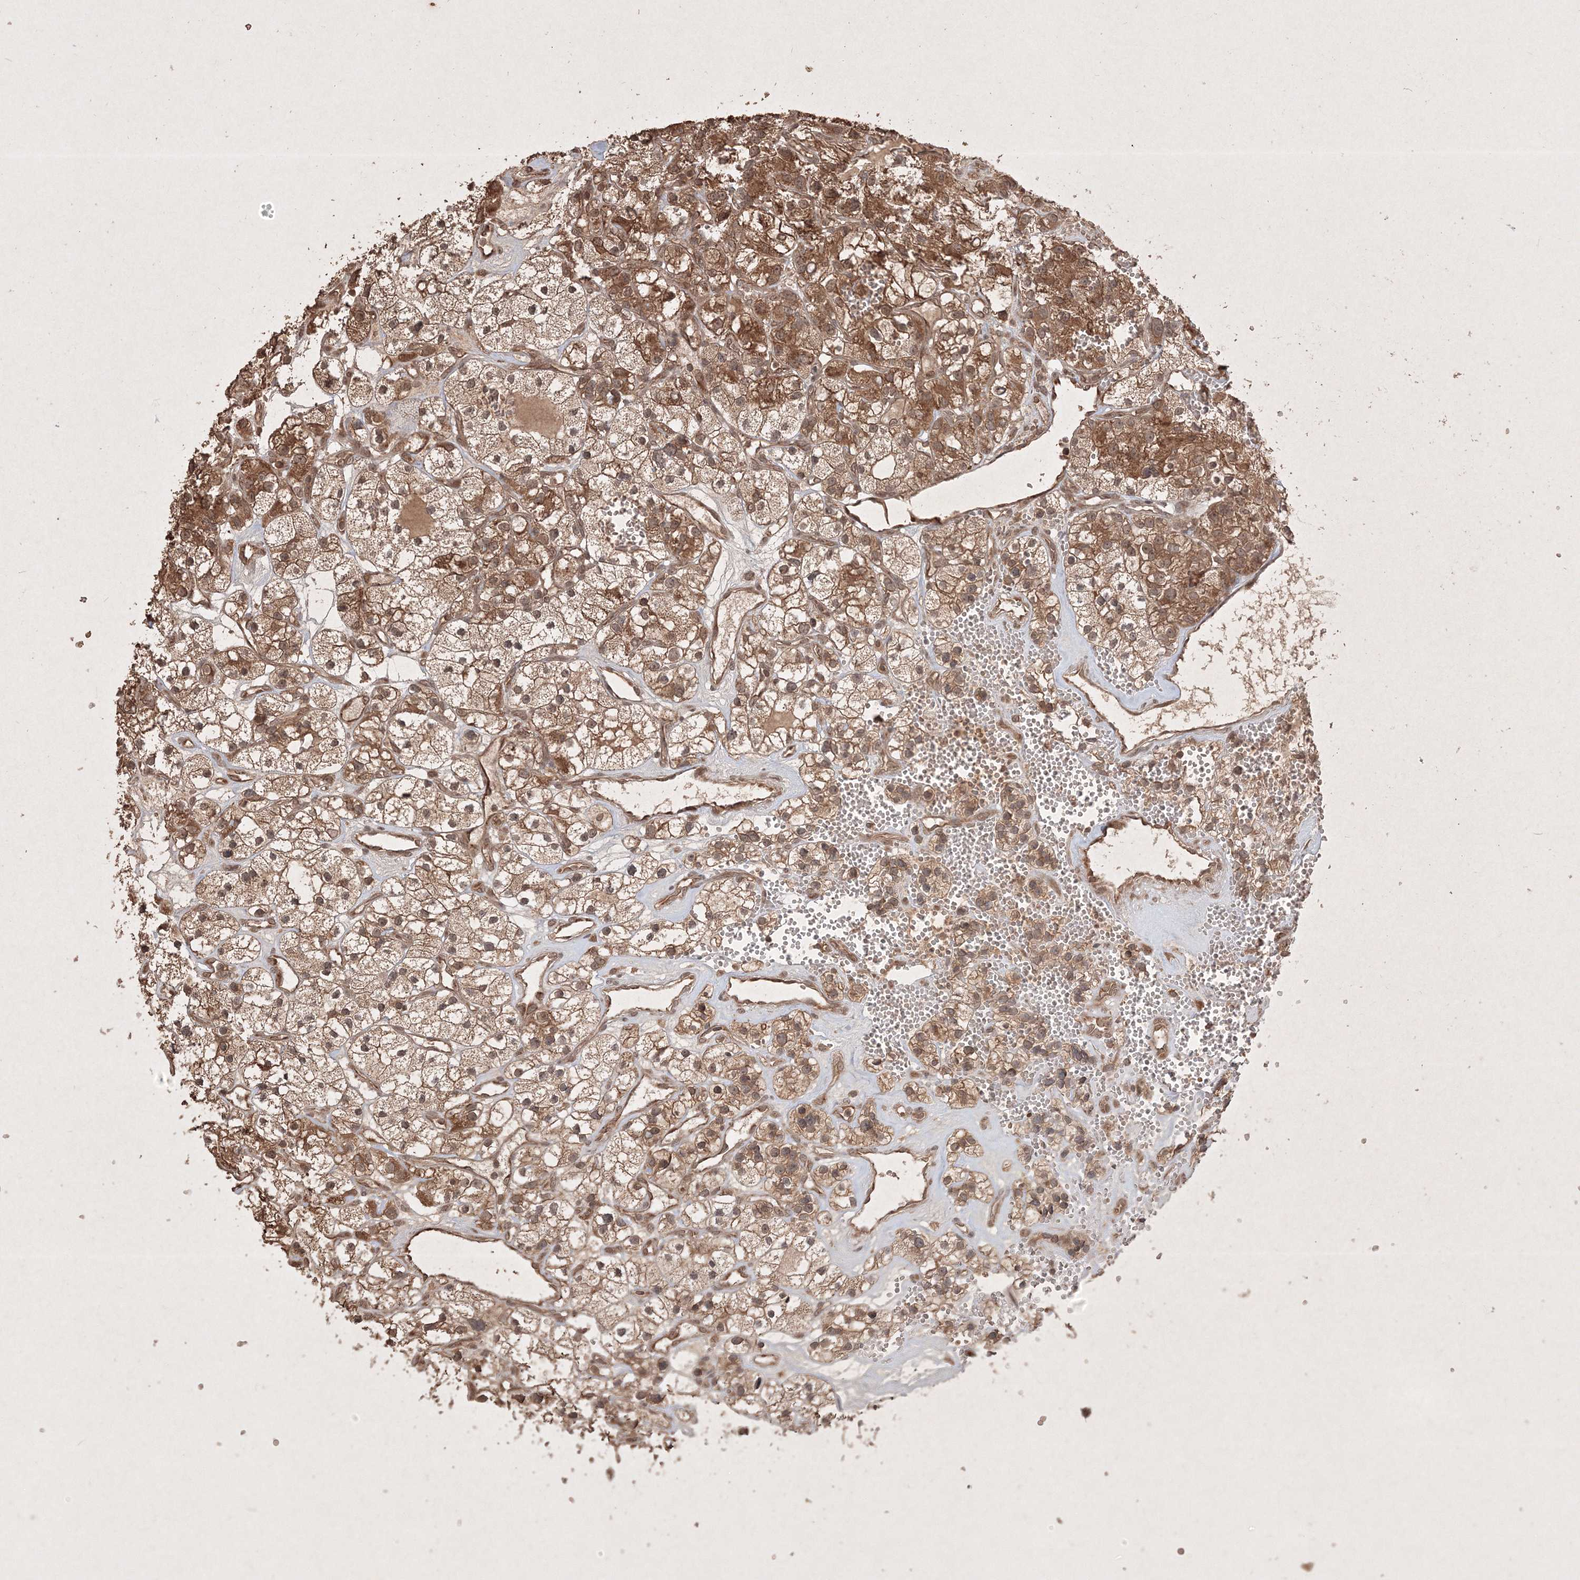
{"staining": {"intensity": "moderate", "quantity": ">75%", "location": "cytoplasmic/membranous,nuclear"}, "tissue": "renal cancer", "cell_type": "Tumor cells", "image_type": "cancer", "snomed": [{"axis": "morphology", "description": "Adenocarcinoma, NOS"}, {"axis": "topography", "description": "Kidney"}], "caption": "The micrograph reveals staining of renal cancer (adenocarcinoma), revealing moderate cytoplasmic/membranous and nuclear protein staining (brown color) within tumor cells.", "gene": "PELI3", "patient": {"sex": "female", "age": 57}}